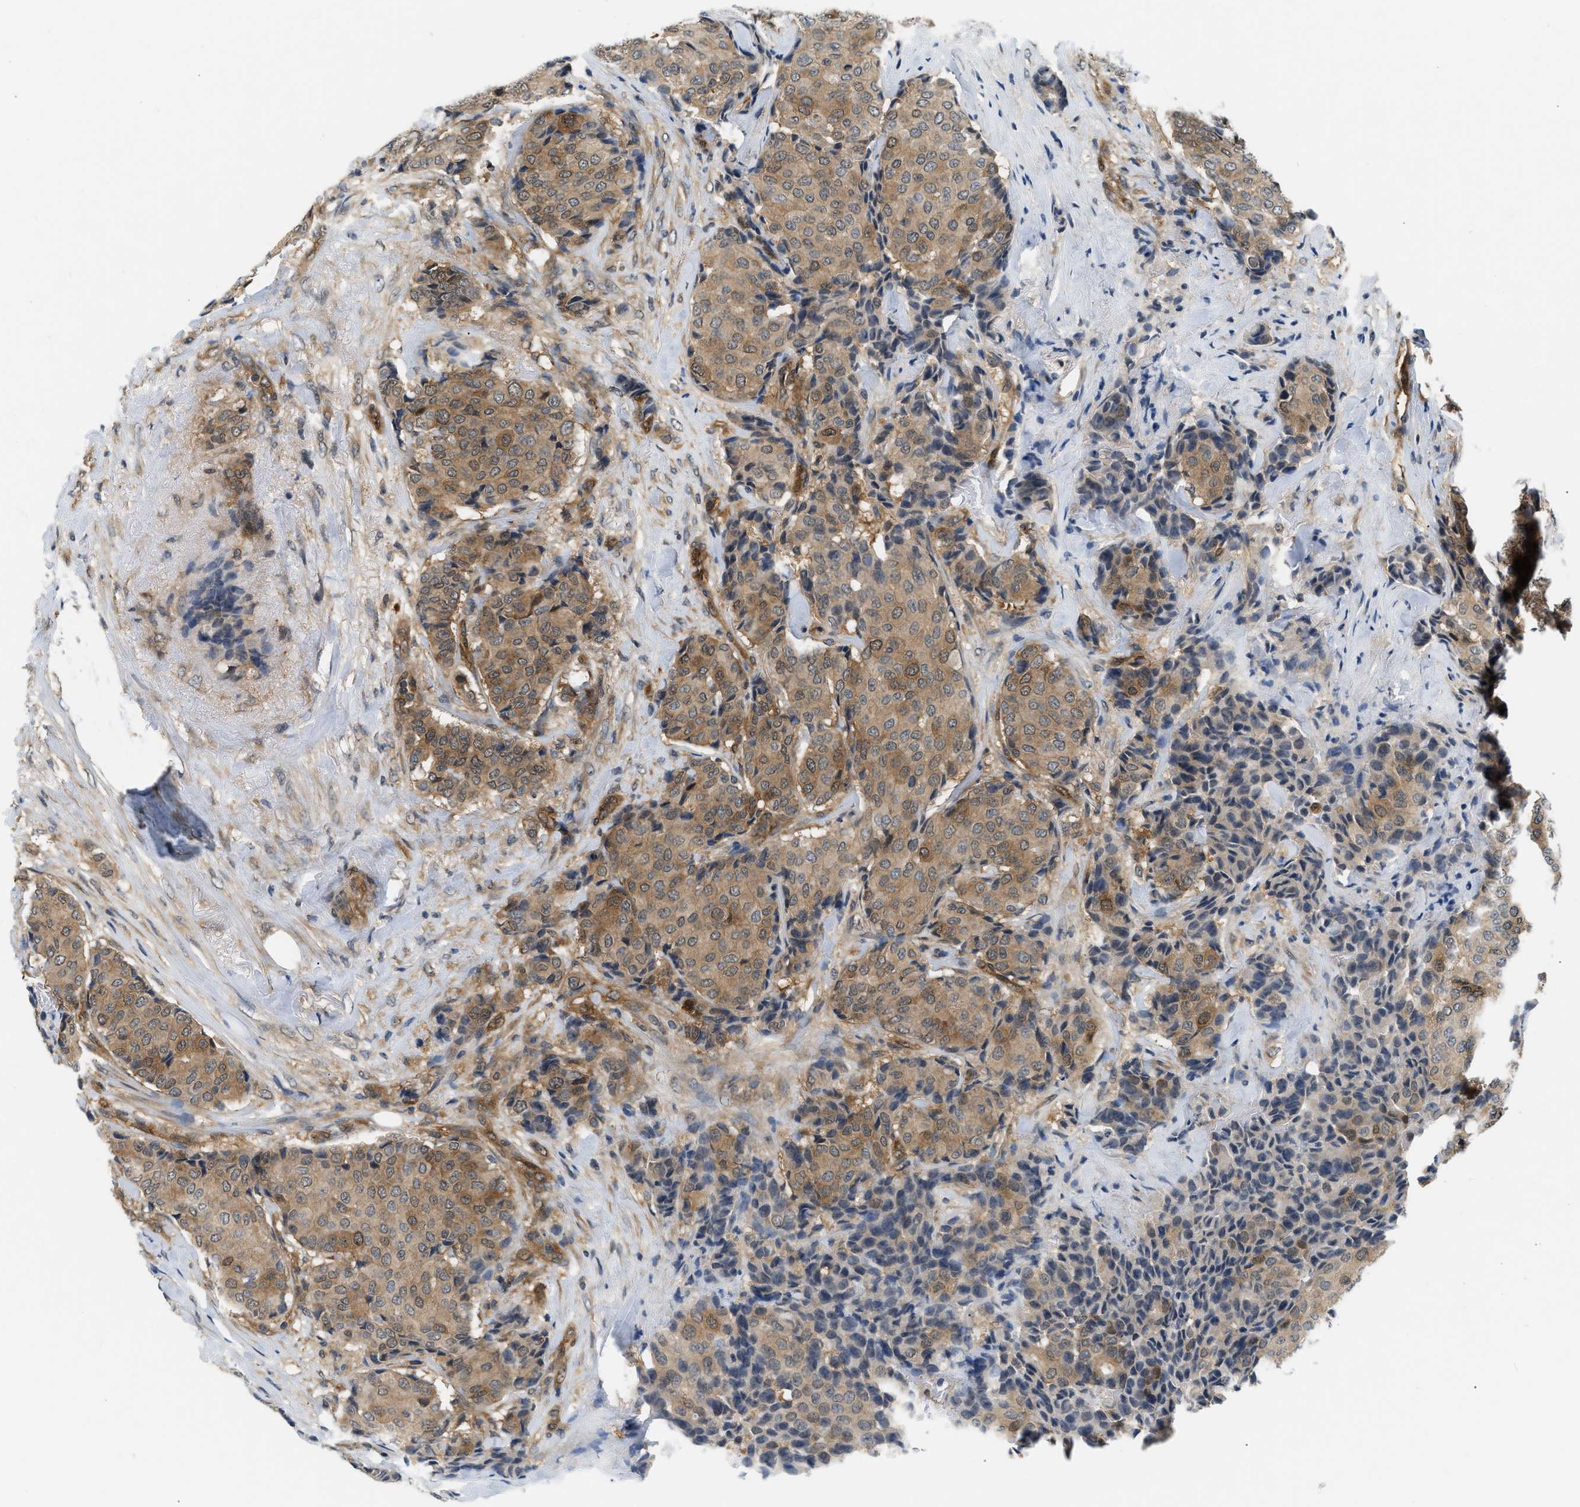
{"staining": {"intensity": "moderate", "quantity": ">75%", "location": "cytoplasmic/membranous"}, "tissue": "breast cancer", "cell_type": "Tumor cells", "image_type": "cancer", "snomed": [{"axis": "morphology", "description": "Duct carcinoma"}, {"axis": "topography", "description": "Breast"}], "caption": "Breast invasive ductal carcinoma stained with IHC exhibits moderate cytoplasmic/membranous staining in about >75% of tumor cells. The protein is shown in brown color, while the nuclei are stained blue.", "gene": "EIF4EBP2", "patient": {"sex": "female", "age": 75}}